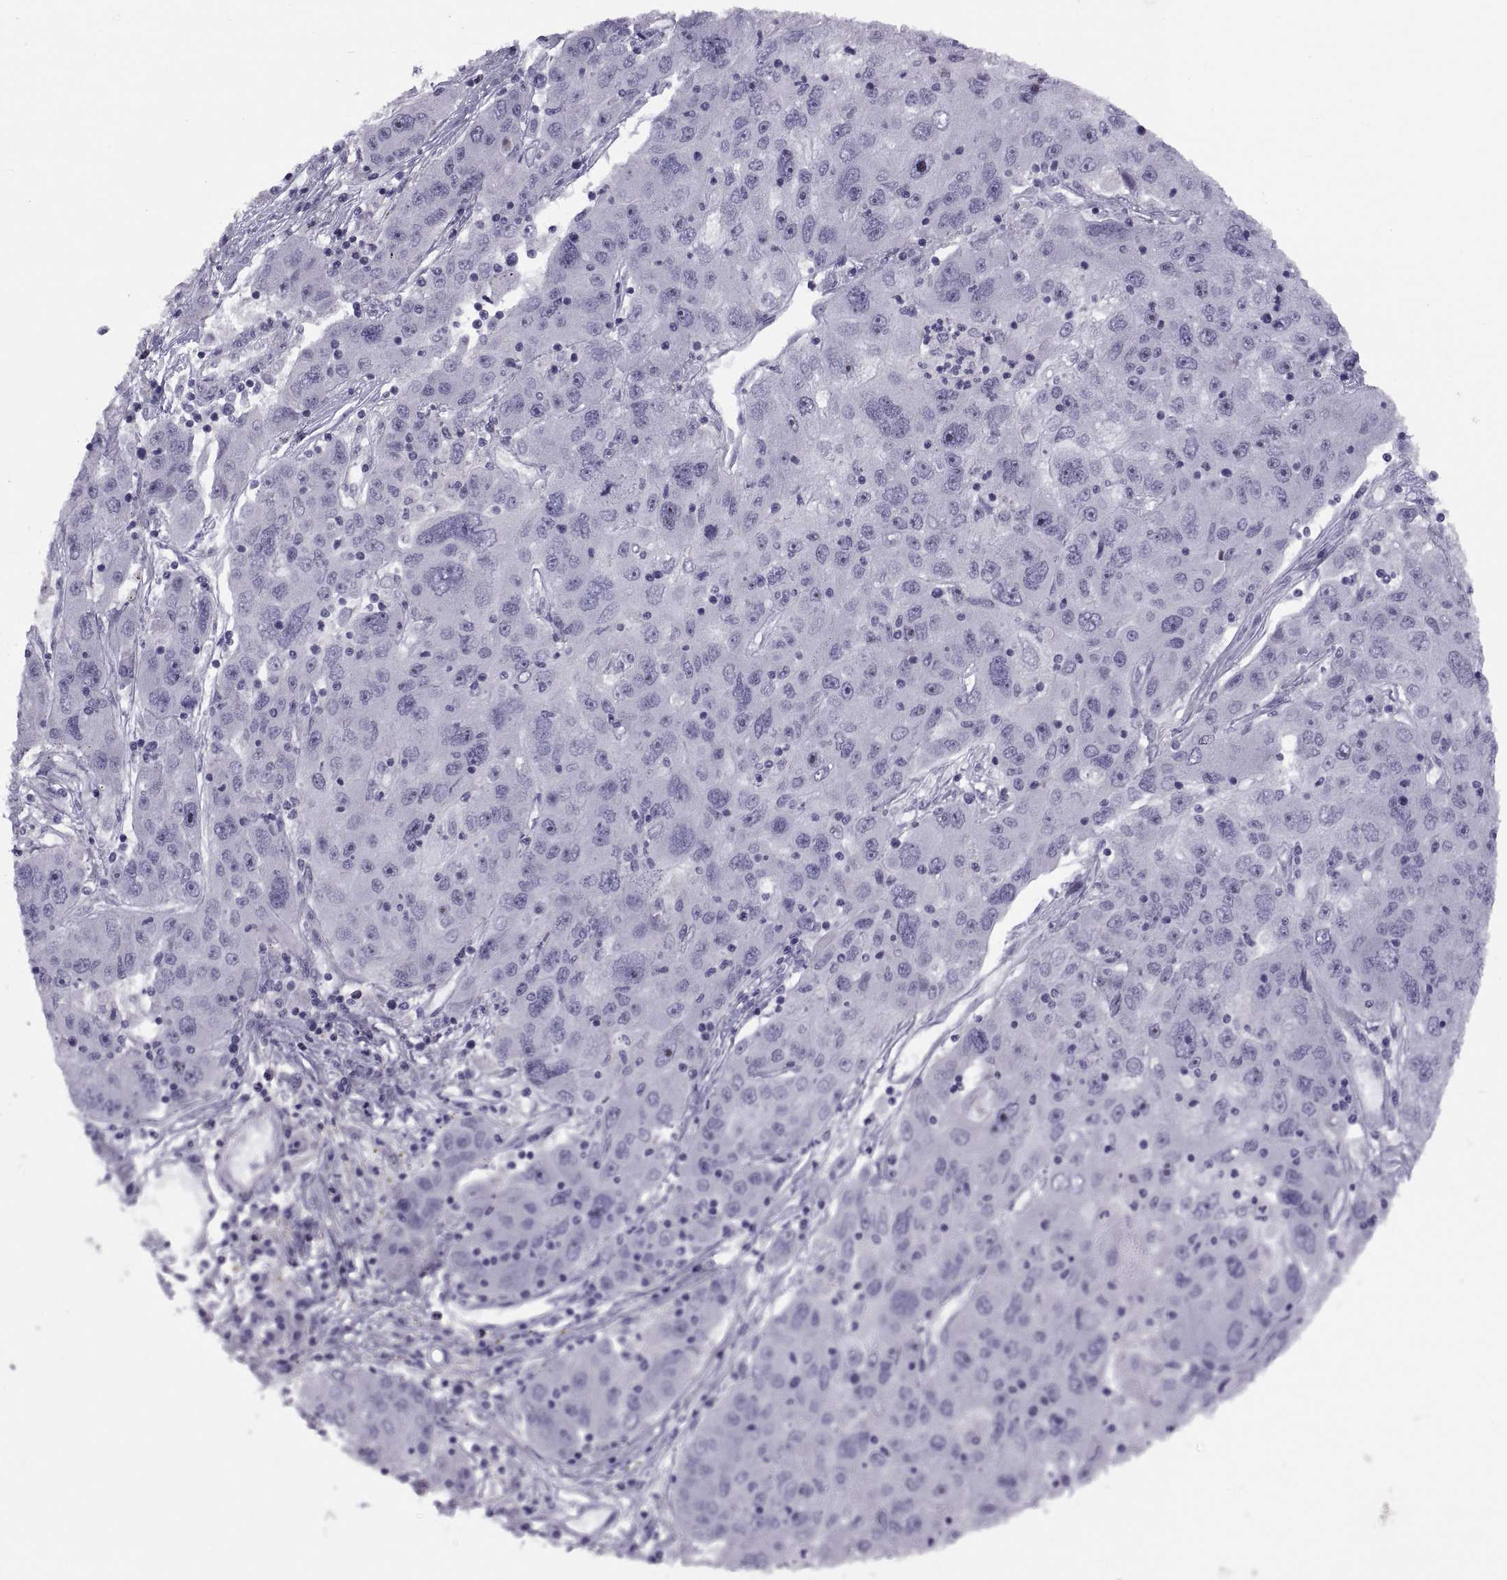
{"staining": {"intensity": "negative", "quantity": "none", "location": "none"}, "tissue": "stomach cancer", "cell_type": "Tumor cells", "image_type": "cancer", "snomed": [{"axis": "morphology", "description": "Adenocarcinoma, NOS"}, {"axis": "topography", "description": "Stomach"}], "caption": "High power microscopy photomicrograph of an immunohistochemistry (IHC) histopathology image of stomach cancer, revealing no significant staining in tumor cells.", "gene": "TMEM158", "patient": {"sex": "male", "age": 56}}